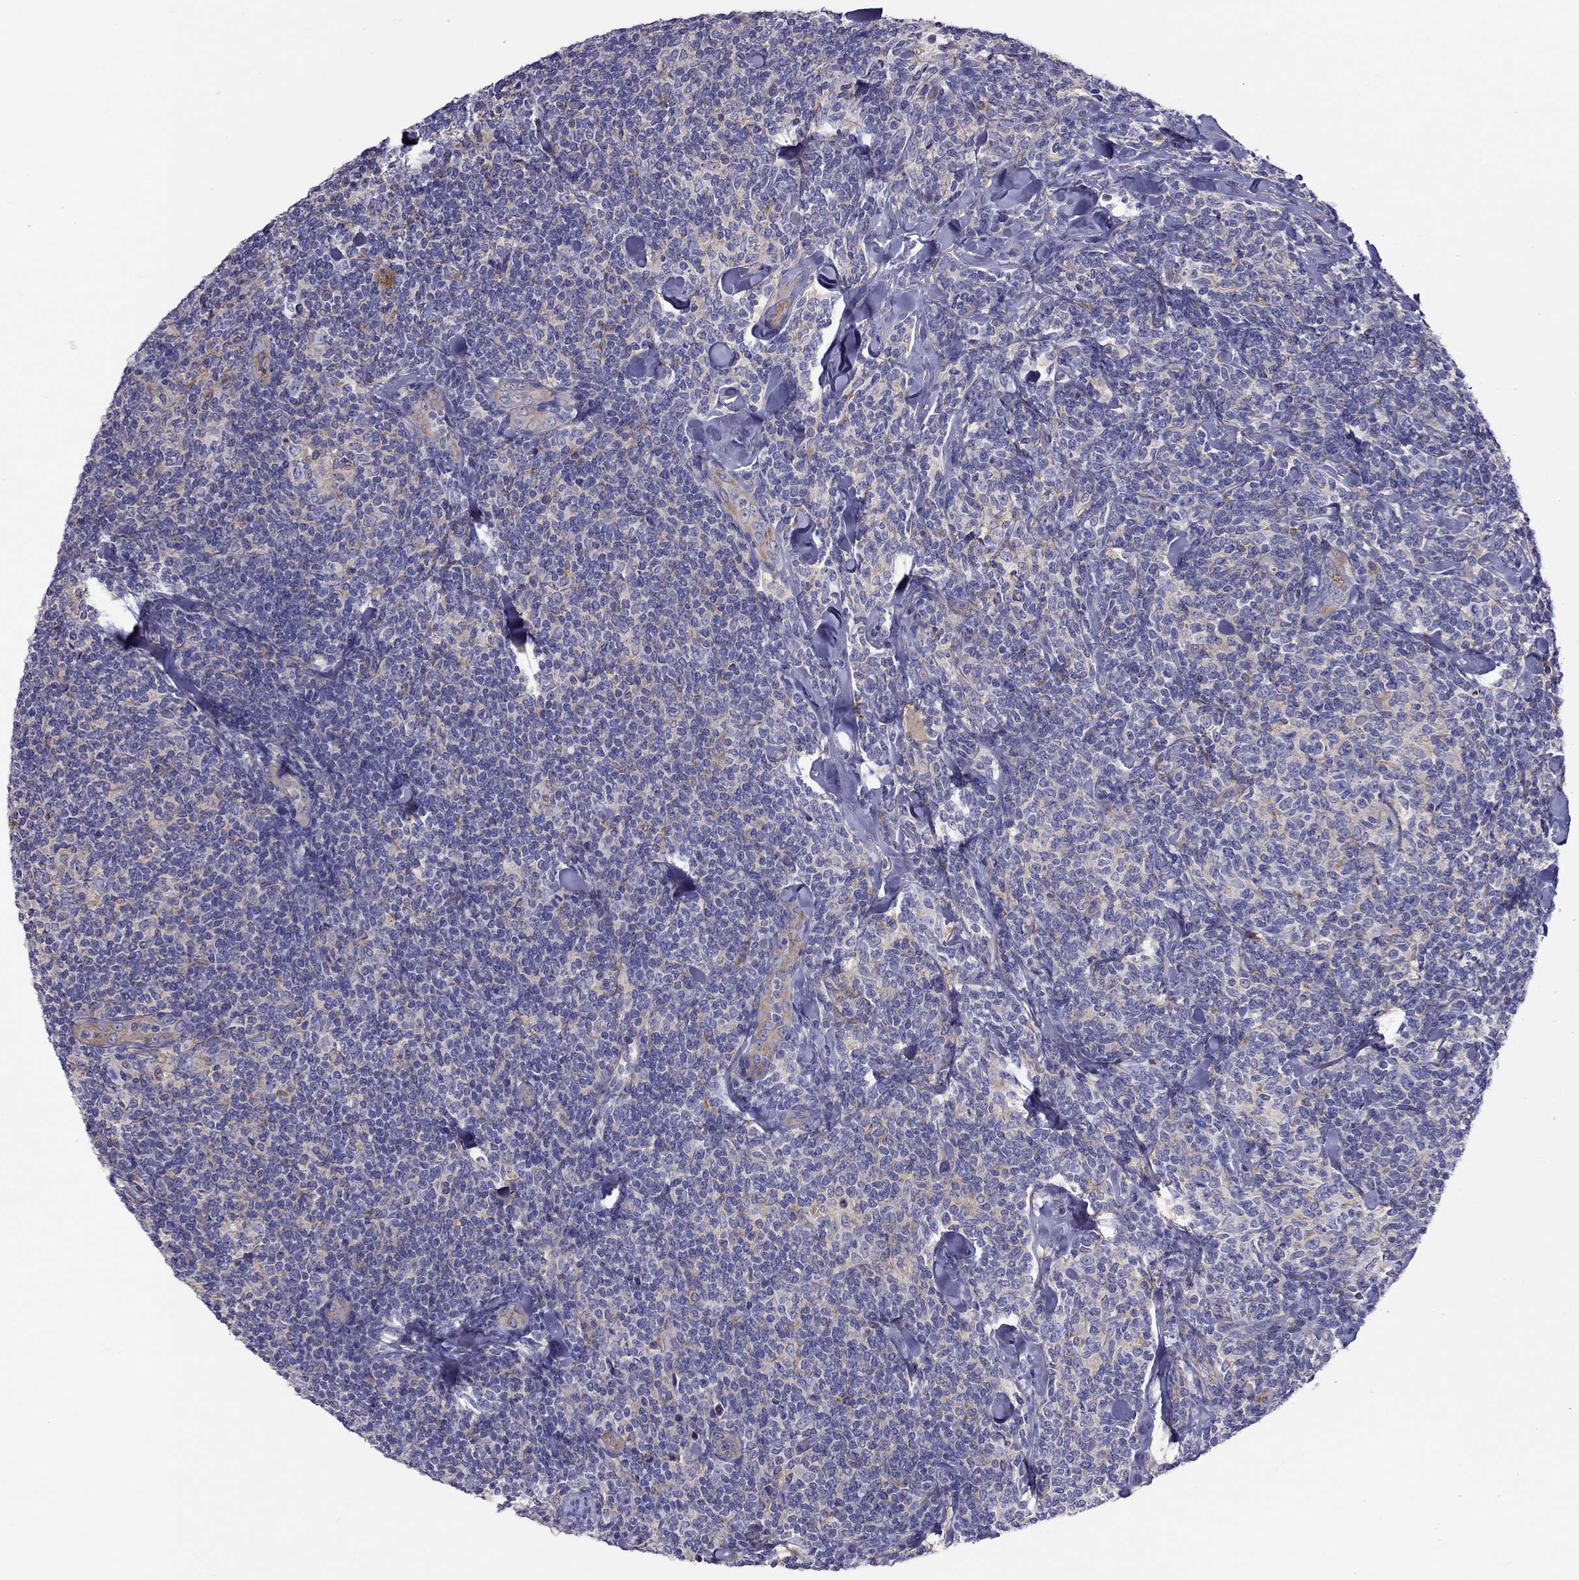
{"staining": {"intensity": "negative", "quantity": "none", "location": "none"}, "tissue": "lymphoma", "cell_type": "Tumor cells", "image_type": "cancer", "snomed": [{"axis": "morphology", "description": "Malignant lymphoma, non-Hodgkin's type, Low grade"}, {"axis": "topography", "description": "Lymph node"}], "caption": "The image demonstrates no significant positivity in tumor cells of malignant lymphoma, non-Hodgkin's type (low-grade). Brightfield microscopy of IHC stained with DAB (brown) and hematoxylin (blue), captured at high magnification.", "gene": "ALOX15B", "patient": {"sex": "female", "age": 56}}